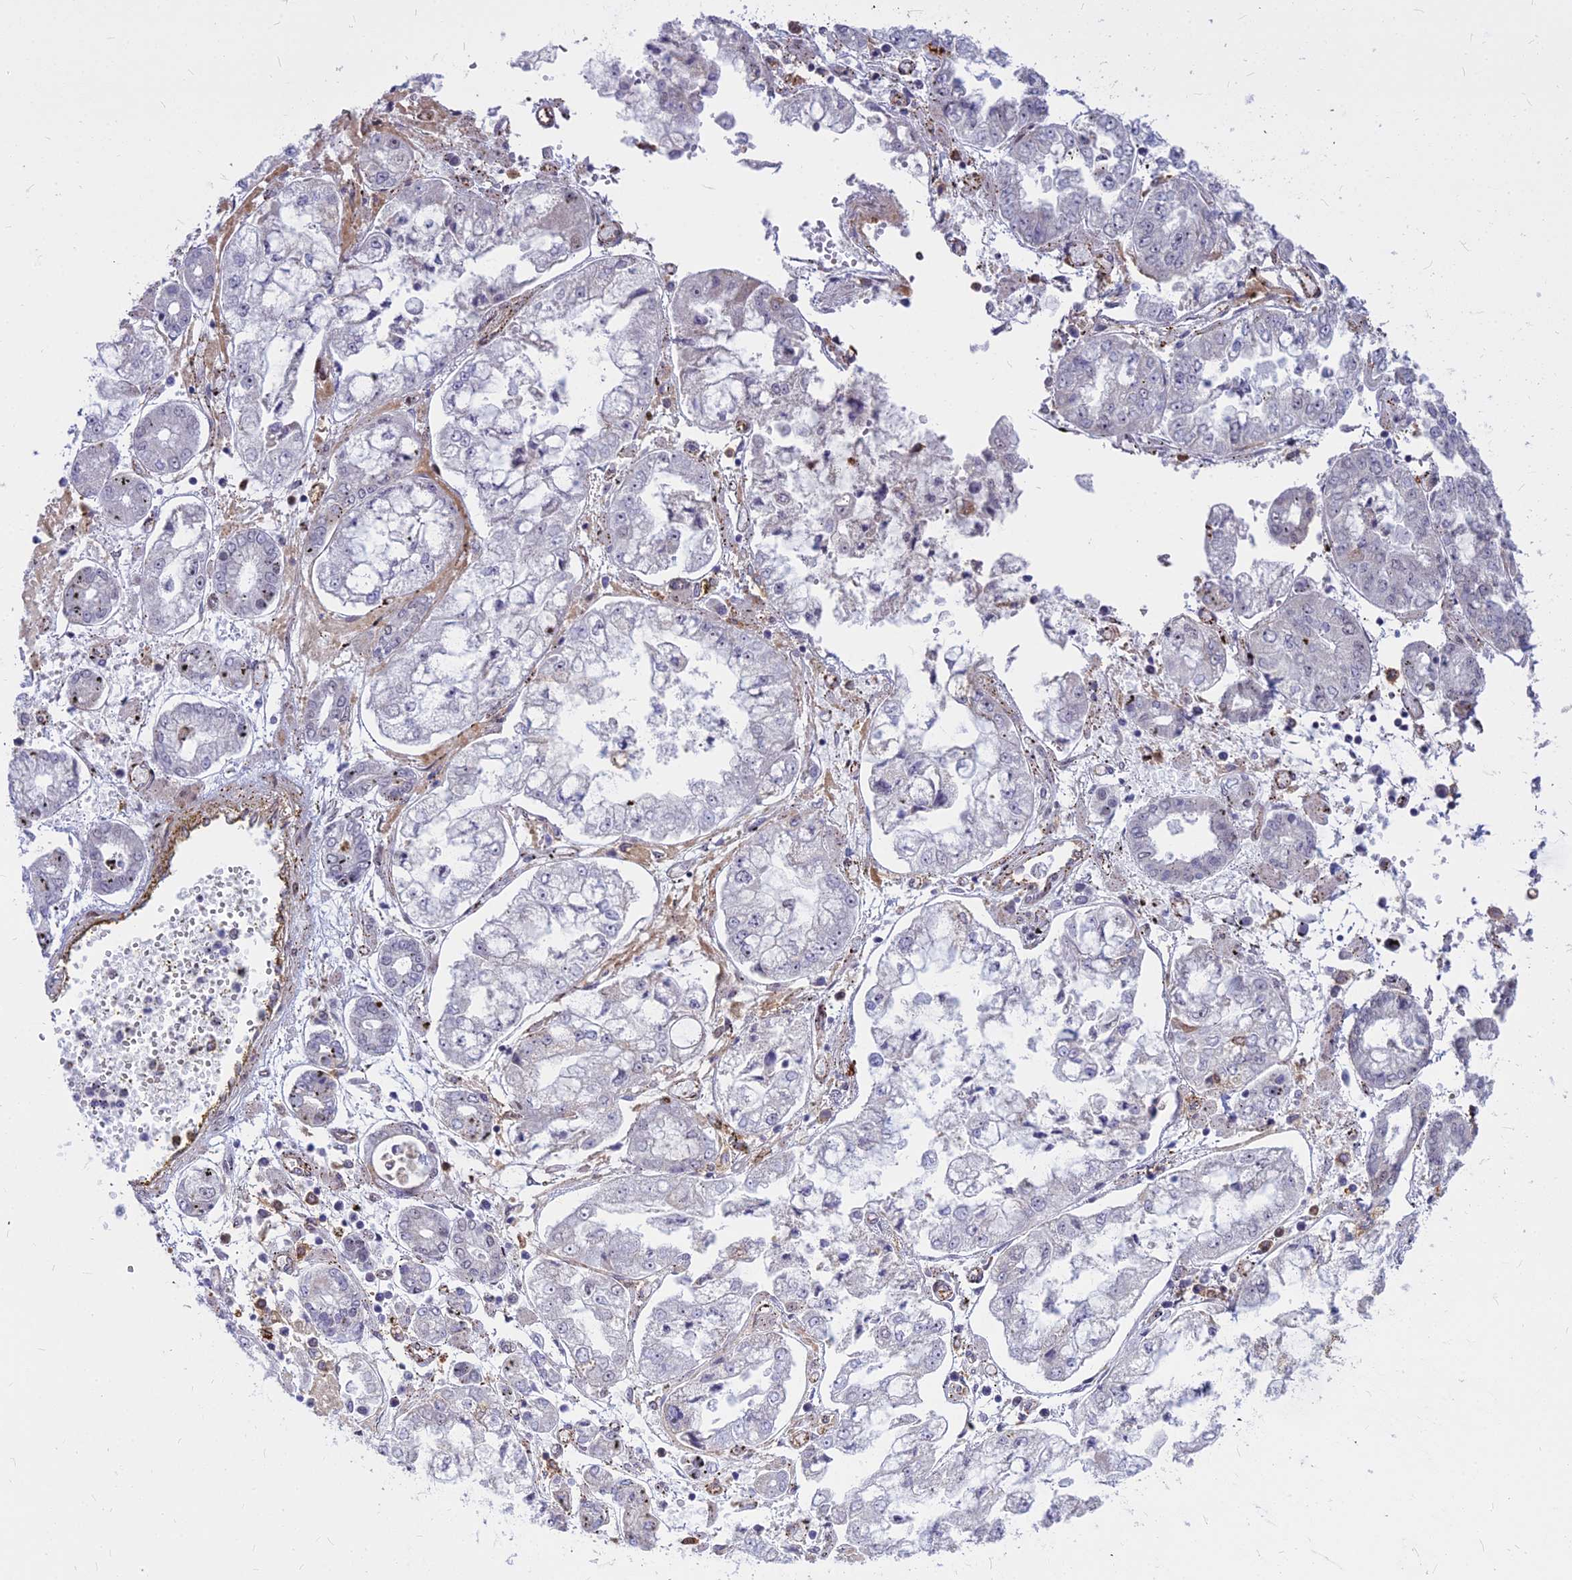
{"staining": {"intensity": "negative", "quantity": "none", "location": "none"}, "tissue": "stomach cancer", "cell_type": "Tumor cells", "image_type": "cancer", "snomed": [{"axis": "morphology", "description": "Adenocarcinoma, NOS"}, {"axis": "topography", "description": "Stomach"}], "caption": "Protein analysis of stomach adenocarcinoma shows no significant expression in tumor cells.", "gene": "ALG10", "patient": {"sex": "male", "age": 76}}